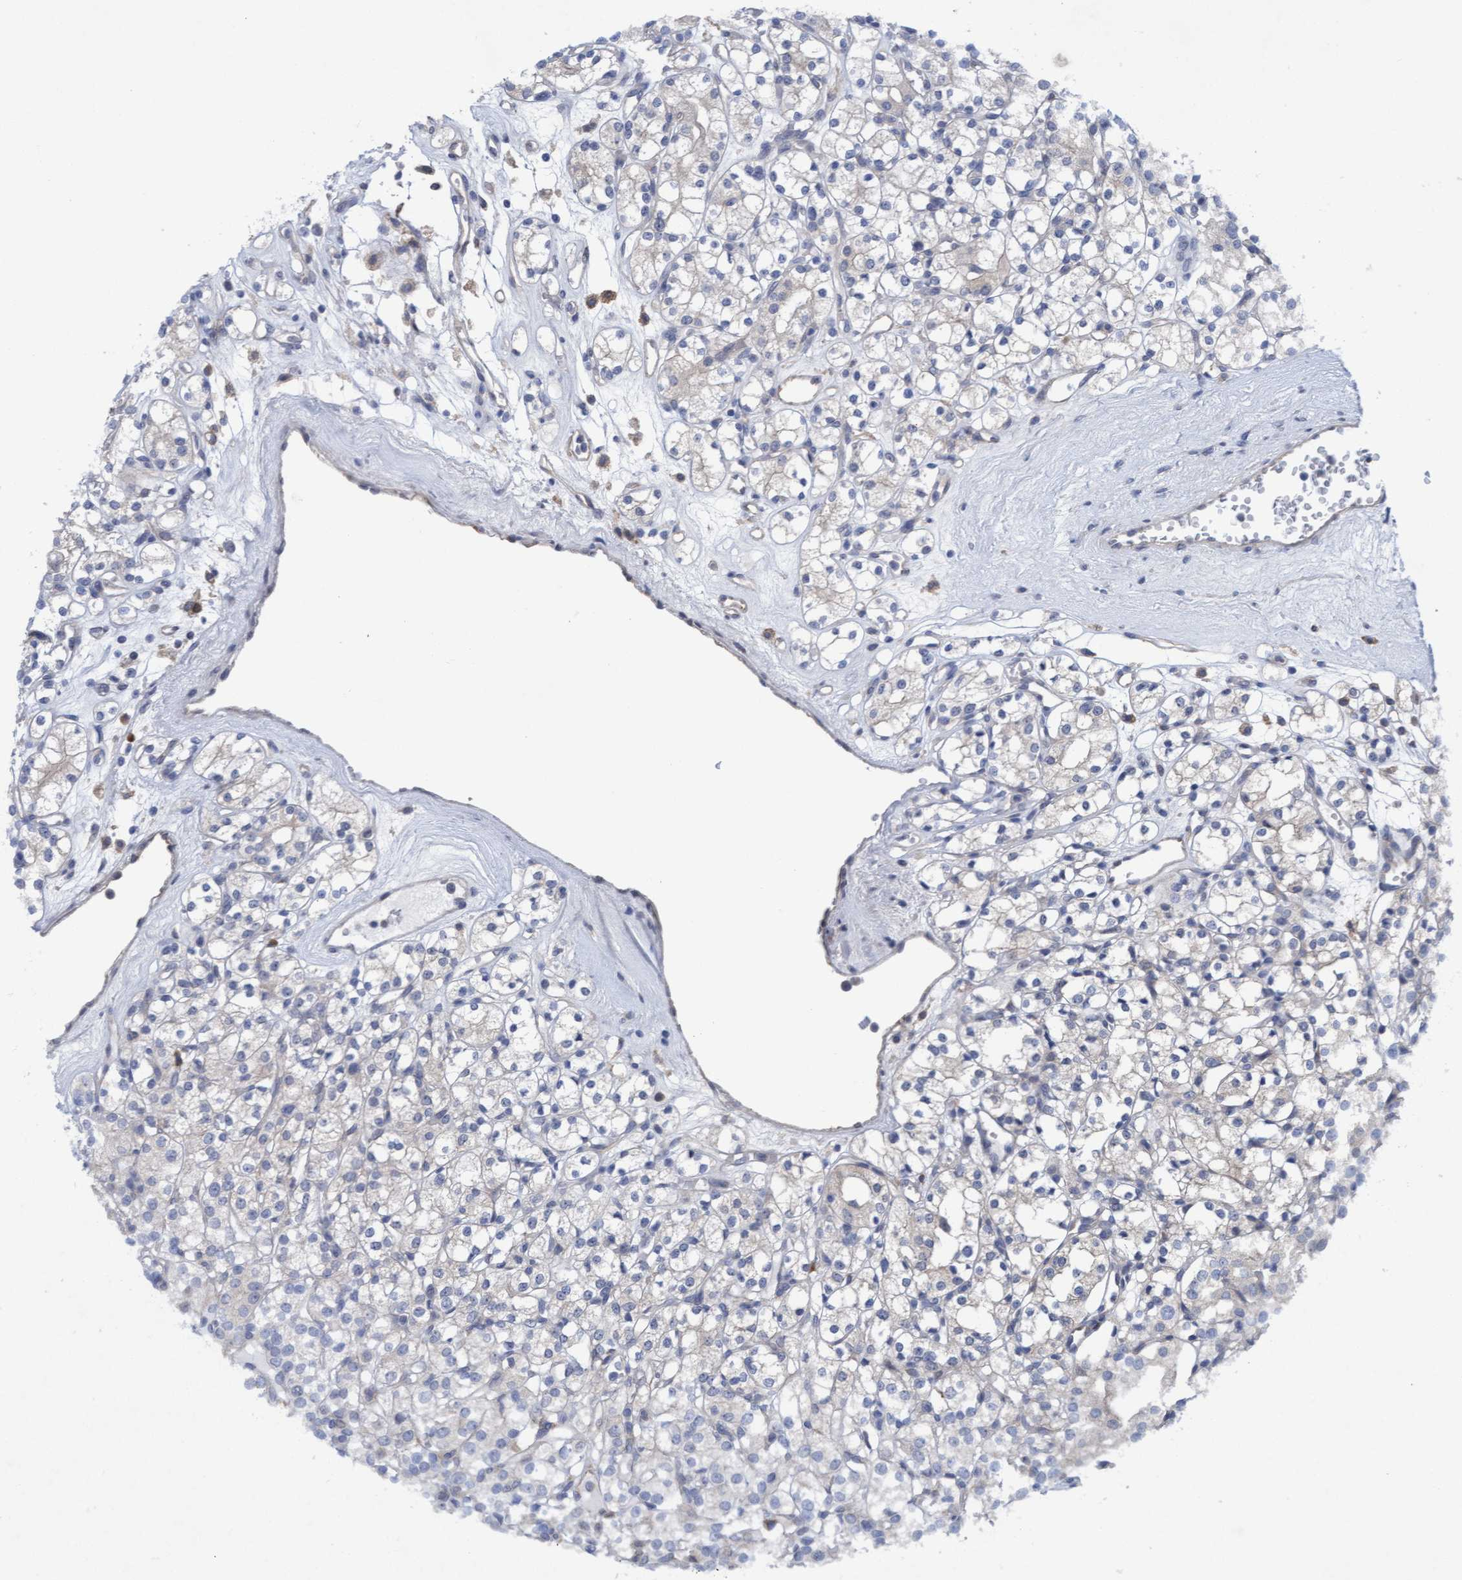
{"staining": {"intensity": "negative", "quantity": "none", "location": "none"}, "tissue": "renal cancer", "cell_type": "Tumor cells", "image_type": "cancer", "snomed": [{"axis": "morphology", "description": "Adenocarcinoma, NOS"}, {"axis": "topography", "description": "Kidney"}], "caption": "High power microscopy photomicrograph of an IHC micrograph of renal adenocarcinoma, revealing no significant positivity in tumor cells.", "gene": "PLCD1", "patient": {"sex": "male", "age": 77}}